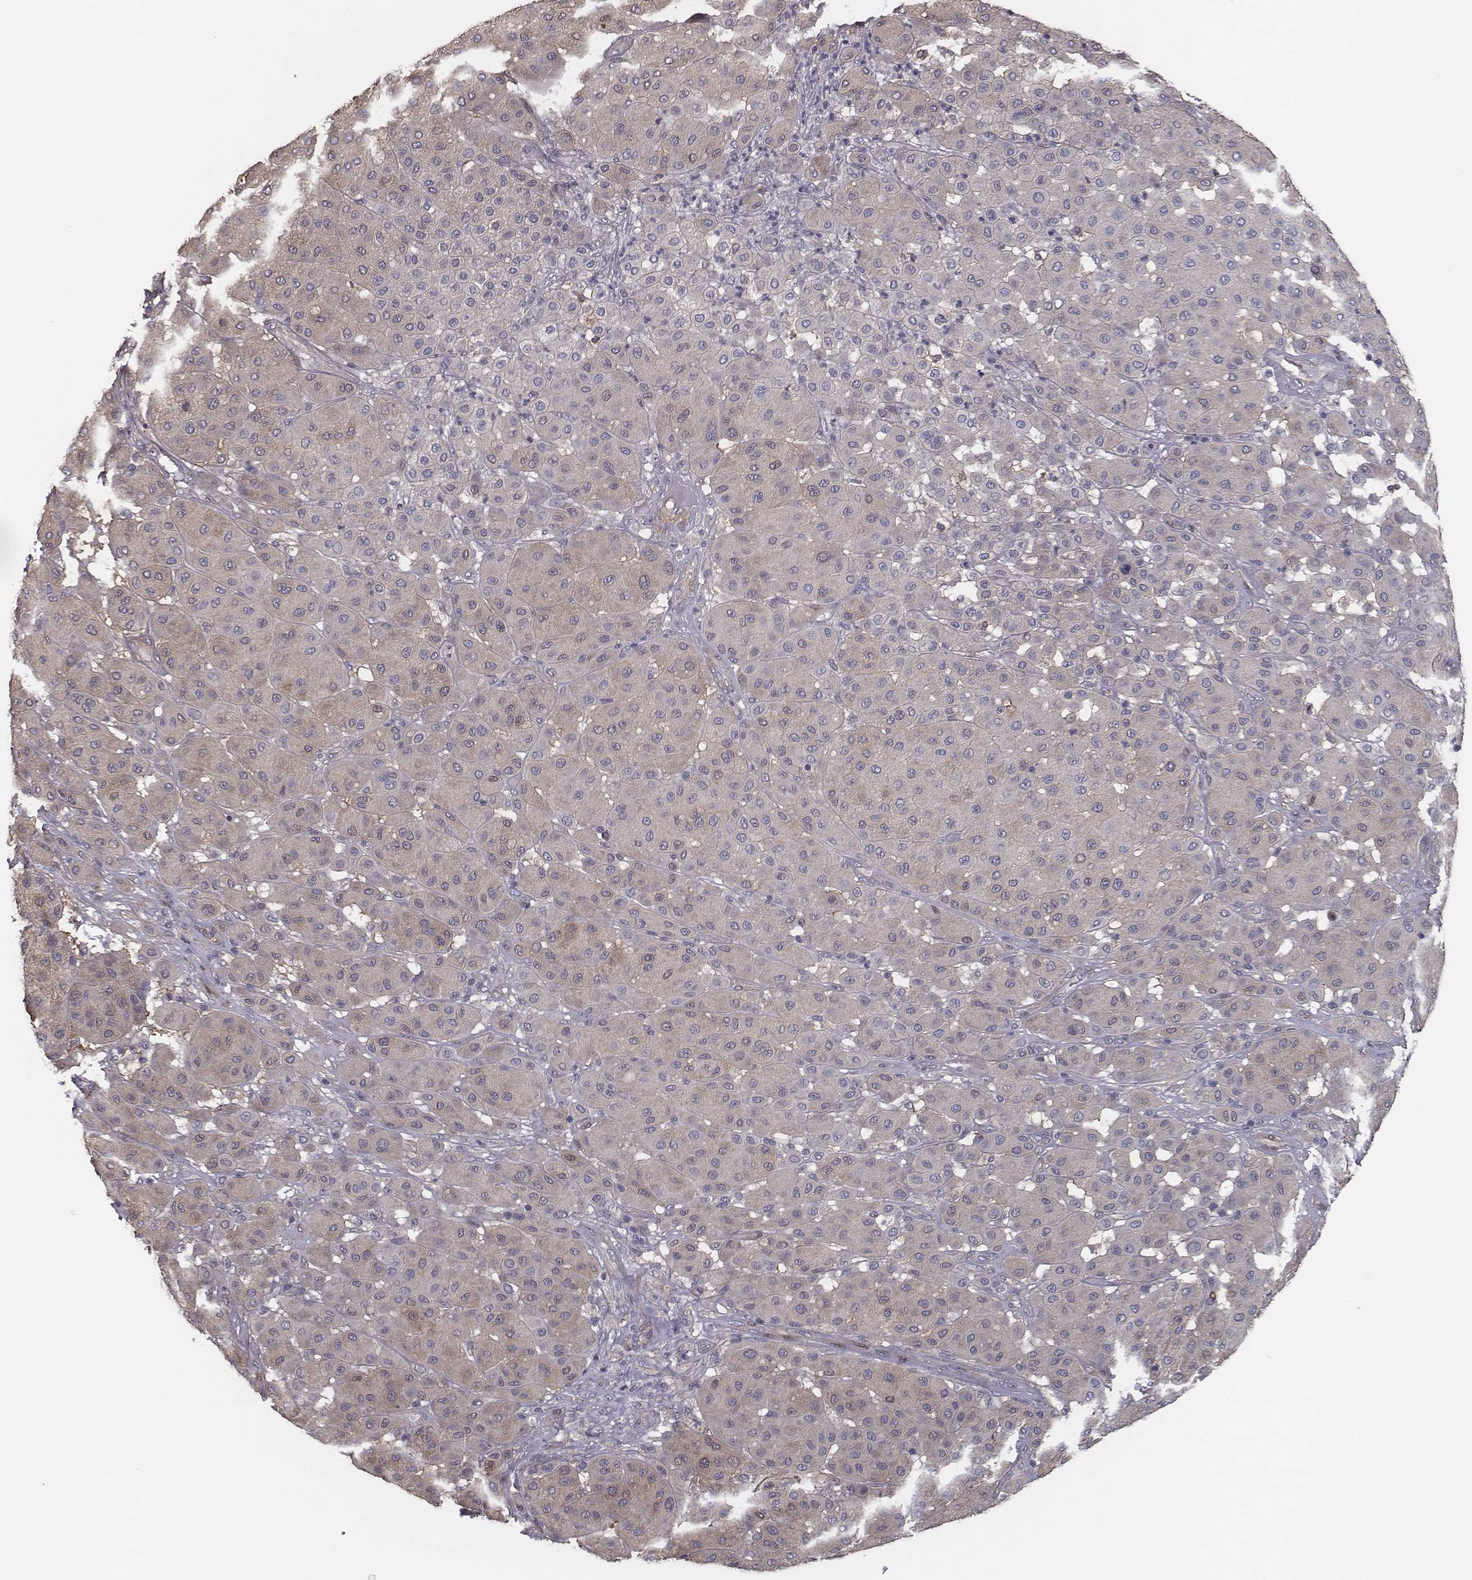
{"staining": {"intensity": "weak", "quantity": "<25%", "location": "cytoplasmic/membranous"}, "tissue": "melanoma", "cell_type": "Tumor cells", "image_type": "cancer", "snomed": [{"axis": "morphology", "description": "Malignant melanoma, Metastatic site"}, {"axis": "topography", "description": "Smooth muscle"}], "caption": "A histopathology image of malignant melanoma (metastatic site) stained for a protein reveals no brown staining in tumor cells.", "gene": "ISYNA1", "patient": {"sex": "male", "age": 41}}